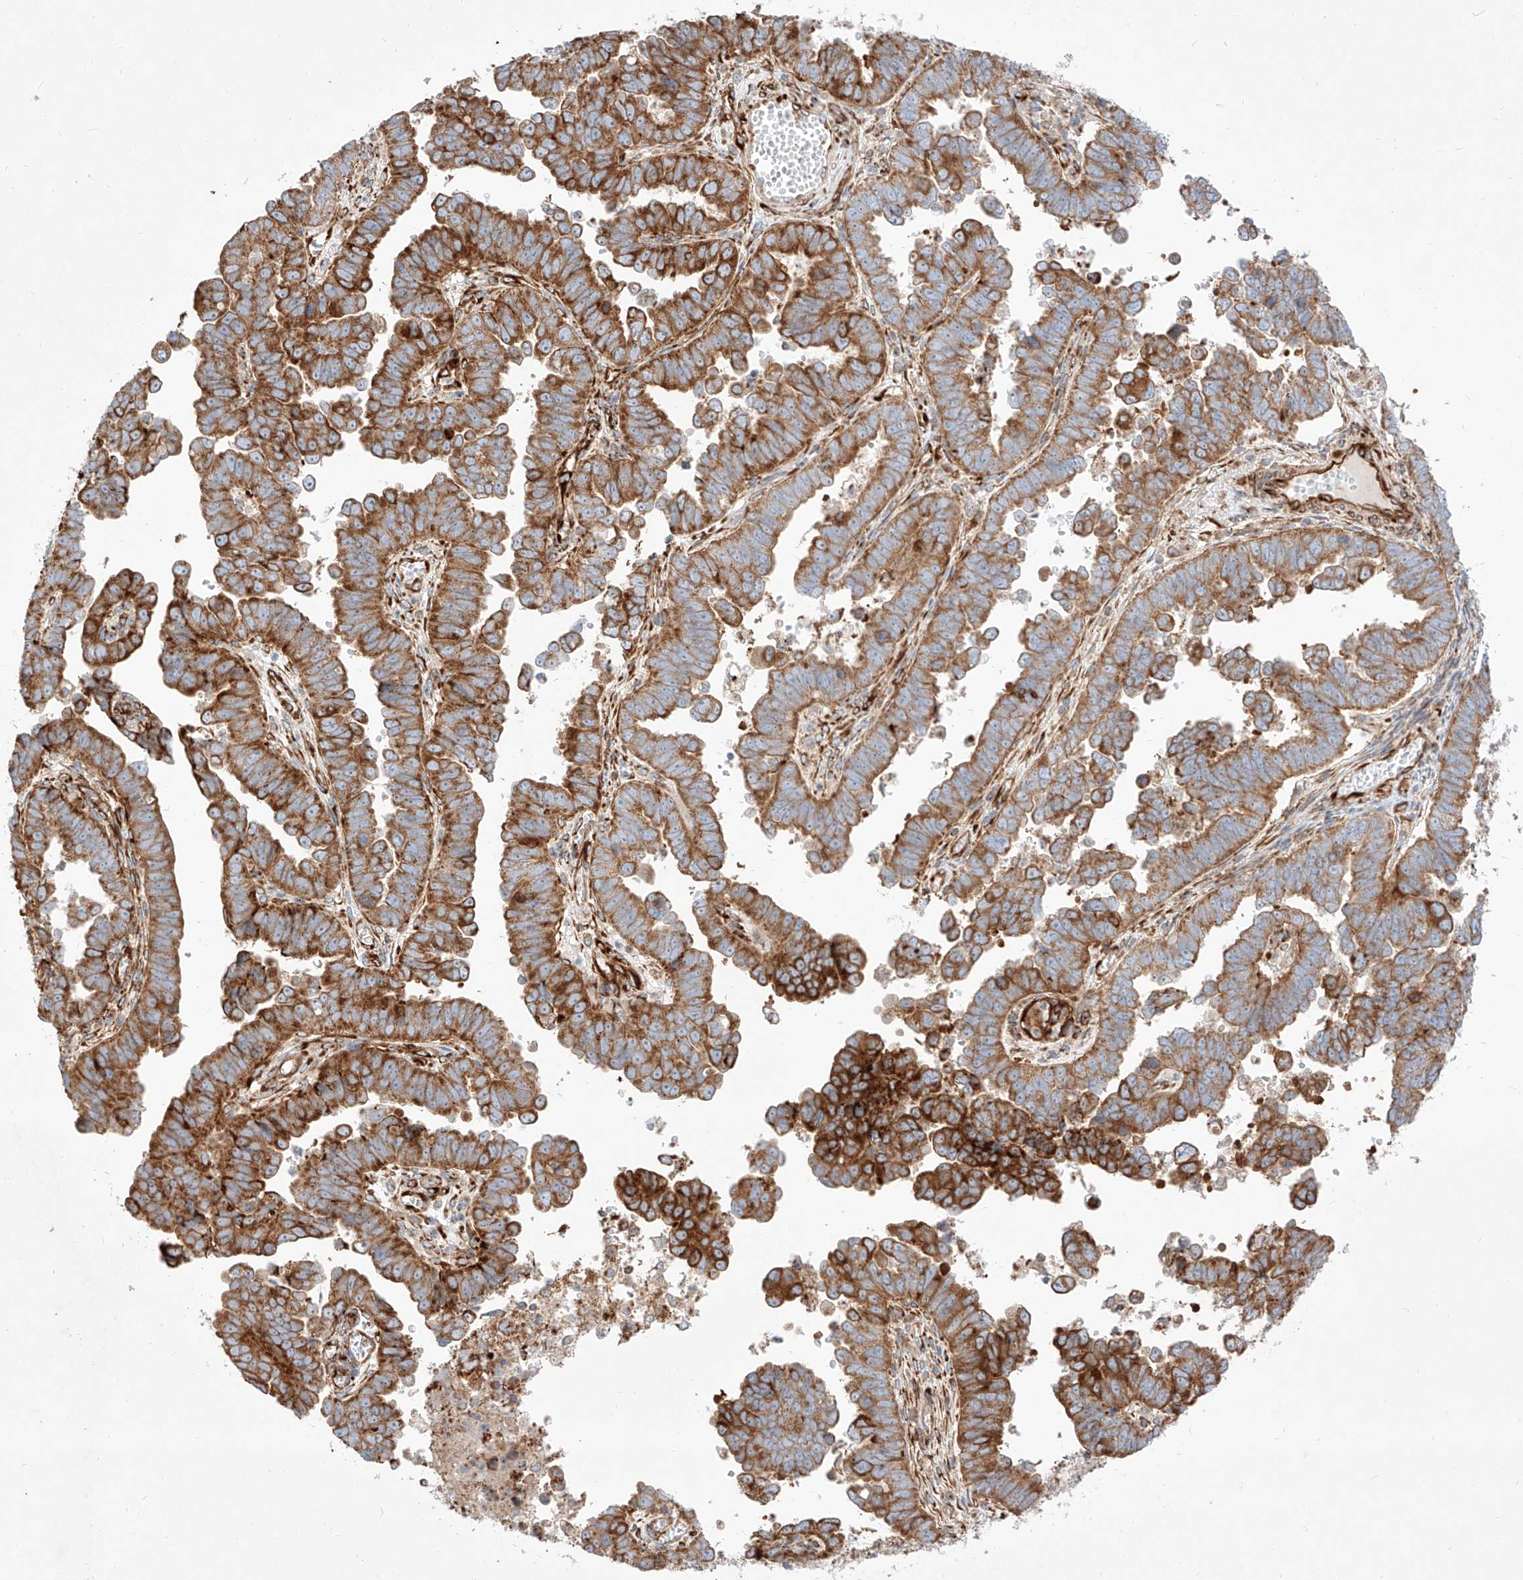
{"staining": {"intensity": "strong", "quantity": ">75%", "location": "cytoplasmic/membranous"}, "tissue": "endometrial cancer", "cell_type": "Tumor cells", "image_type": "cancer", "snomed": [{"axis": "morphology", "description": "Adenocarcinoma, NOS"}, {"axis": "topography", "description": "Endometrium"}], "caption": "Tumor cells exhibit strong cytoplasmic/membranous staining in approximately >75% of cells in adenocarcinoma (endometrial).", "gene": "CSGALNACT2", "patient": {"sex": "female", "age": 75}}